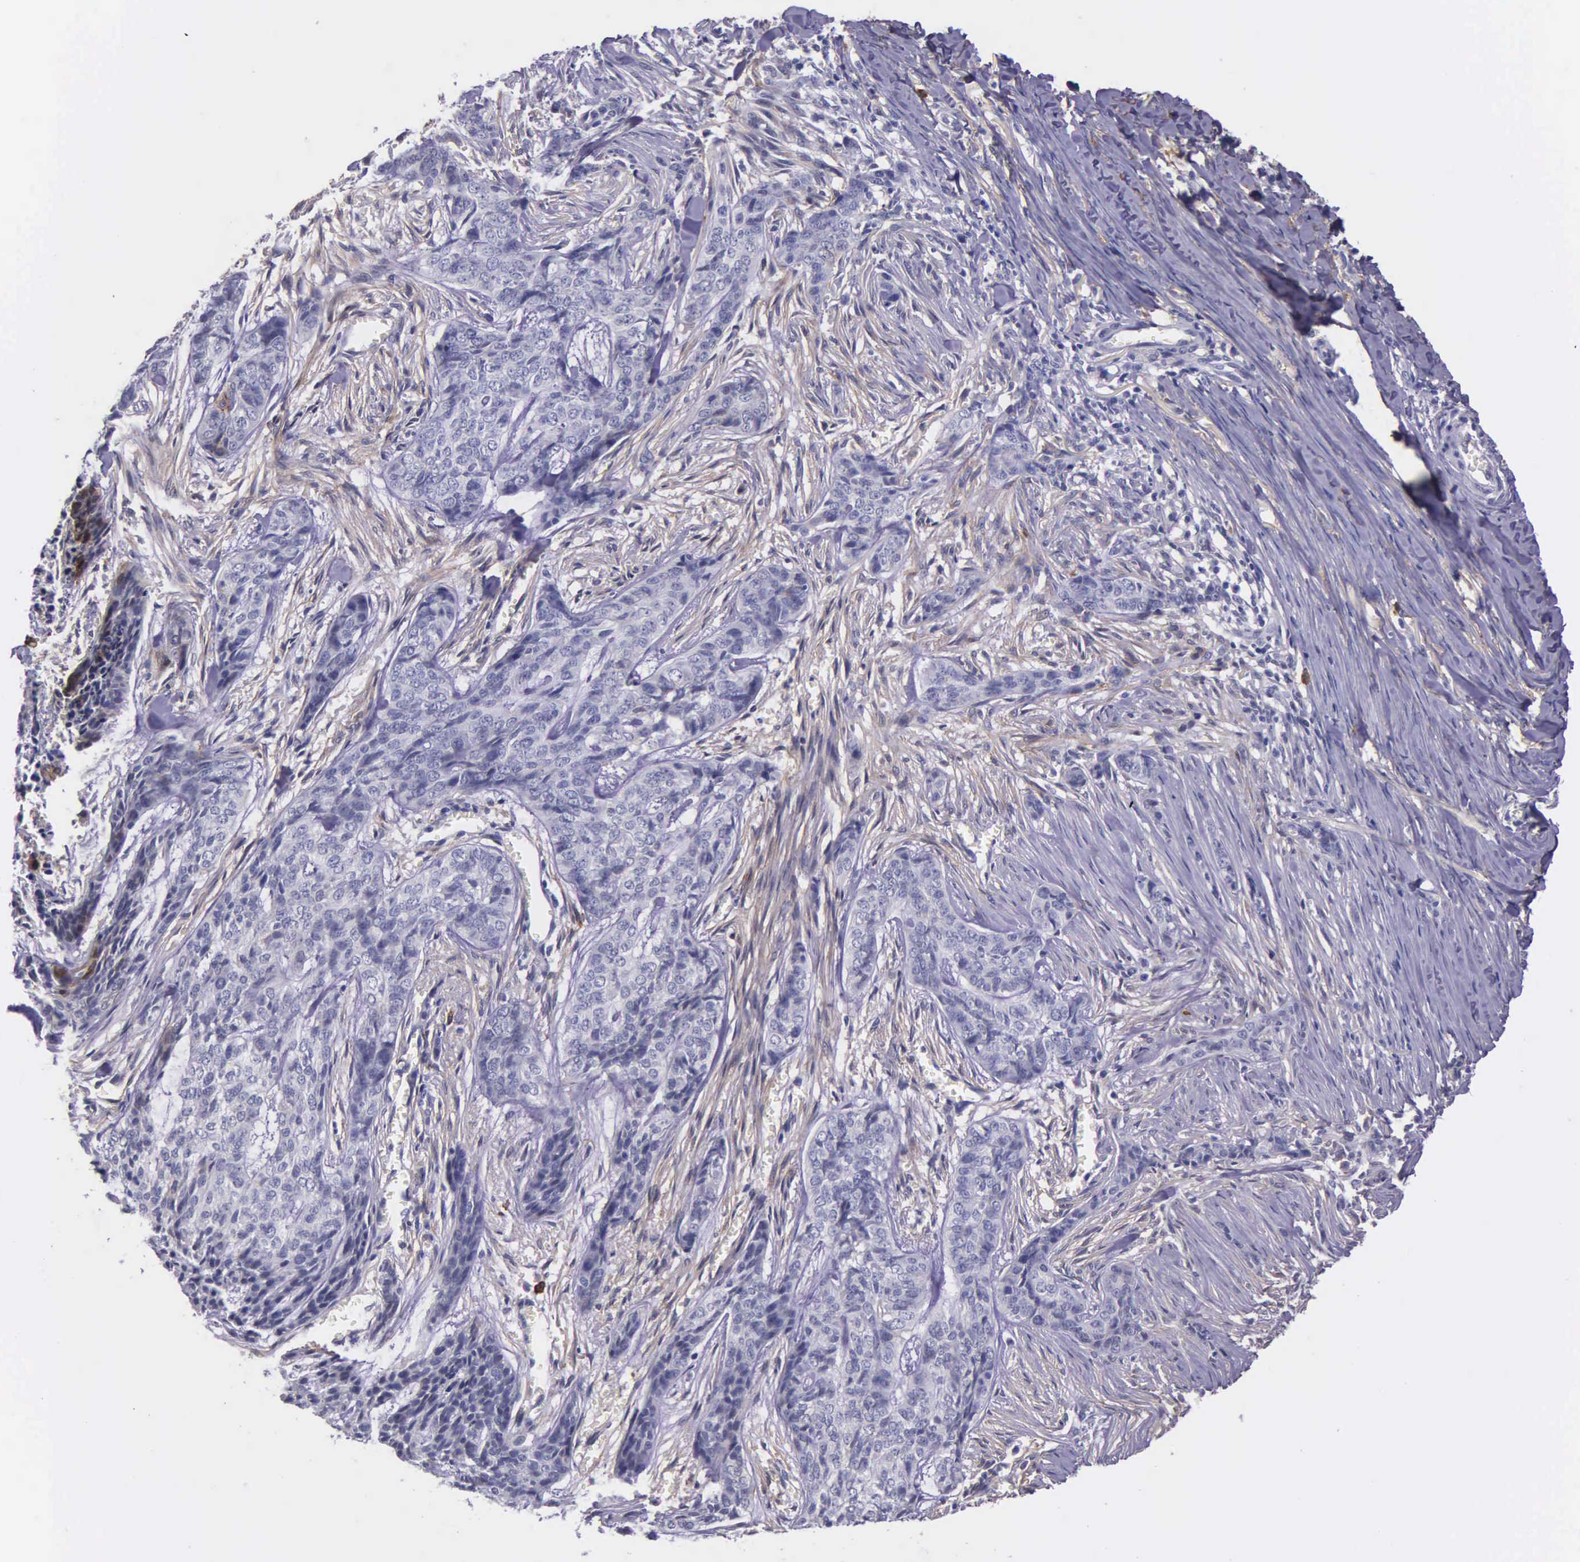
{"staining": {"intensity": "negative", "quantity": "none", "location": "none"}, "tissue": "skin cancer", "cell_type": "Tumor cells", "image_type": "cancer", "snomed": [{"axis": "morphology", "description": "Normal tissue, NOS"}, {"axis": "morphology", "description": "Basal cell carcinoma"}, {"axis": "topography", "description": "Skin"}], "caption": "A photomicrograph of human skin cancer (basal cell carcinoma) is negative for staining in tumor cells.", "gene": "AHNAK2", "patient": {"sex": "female", "age": 65}}